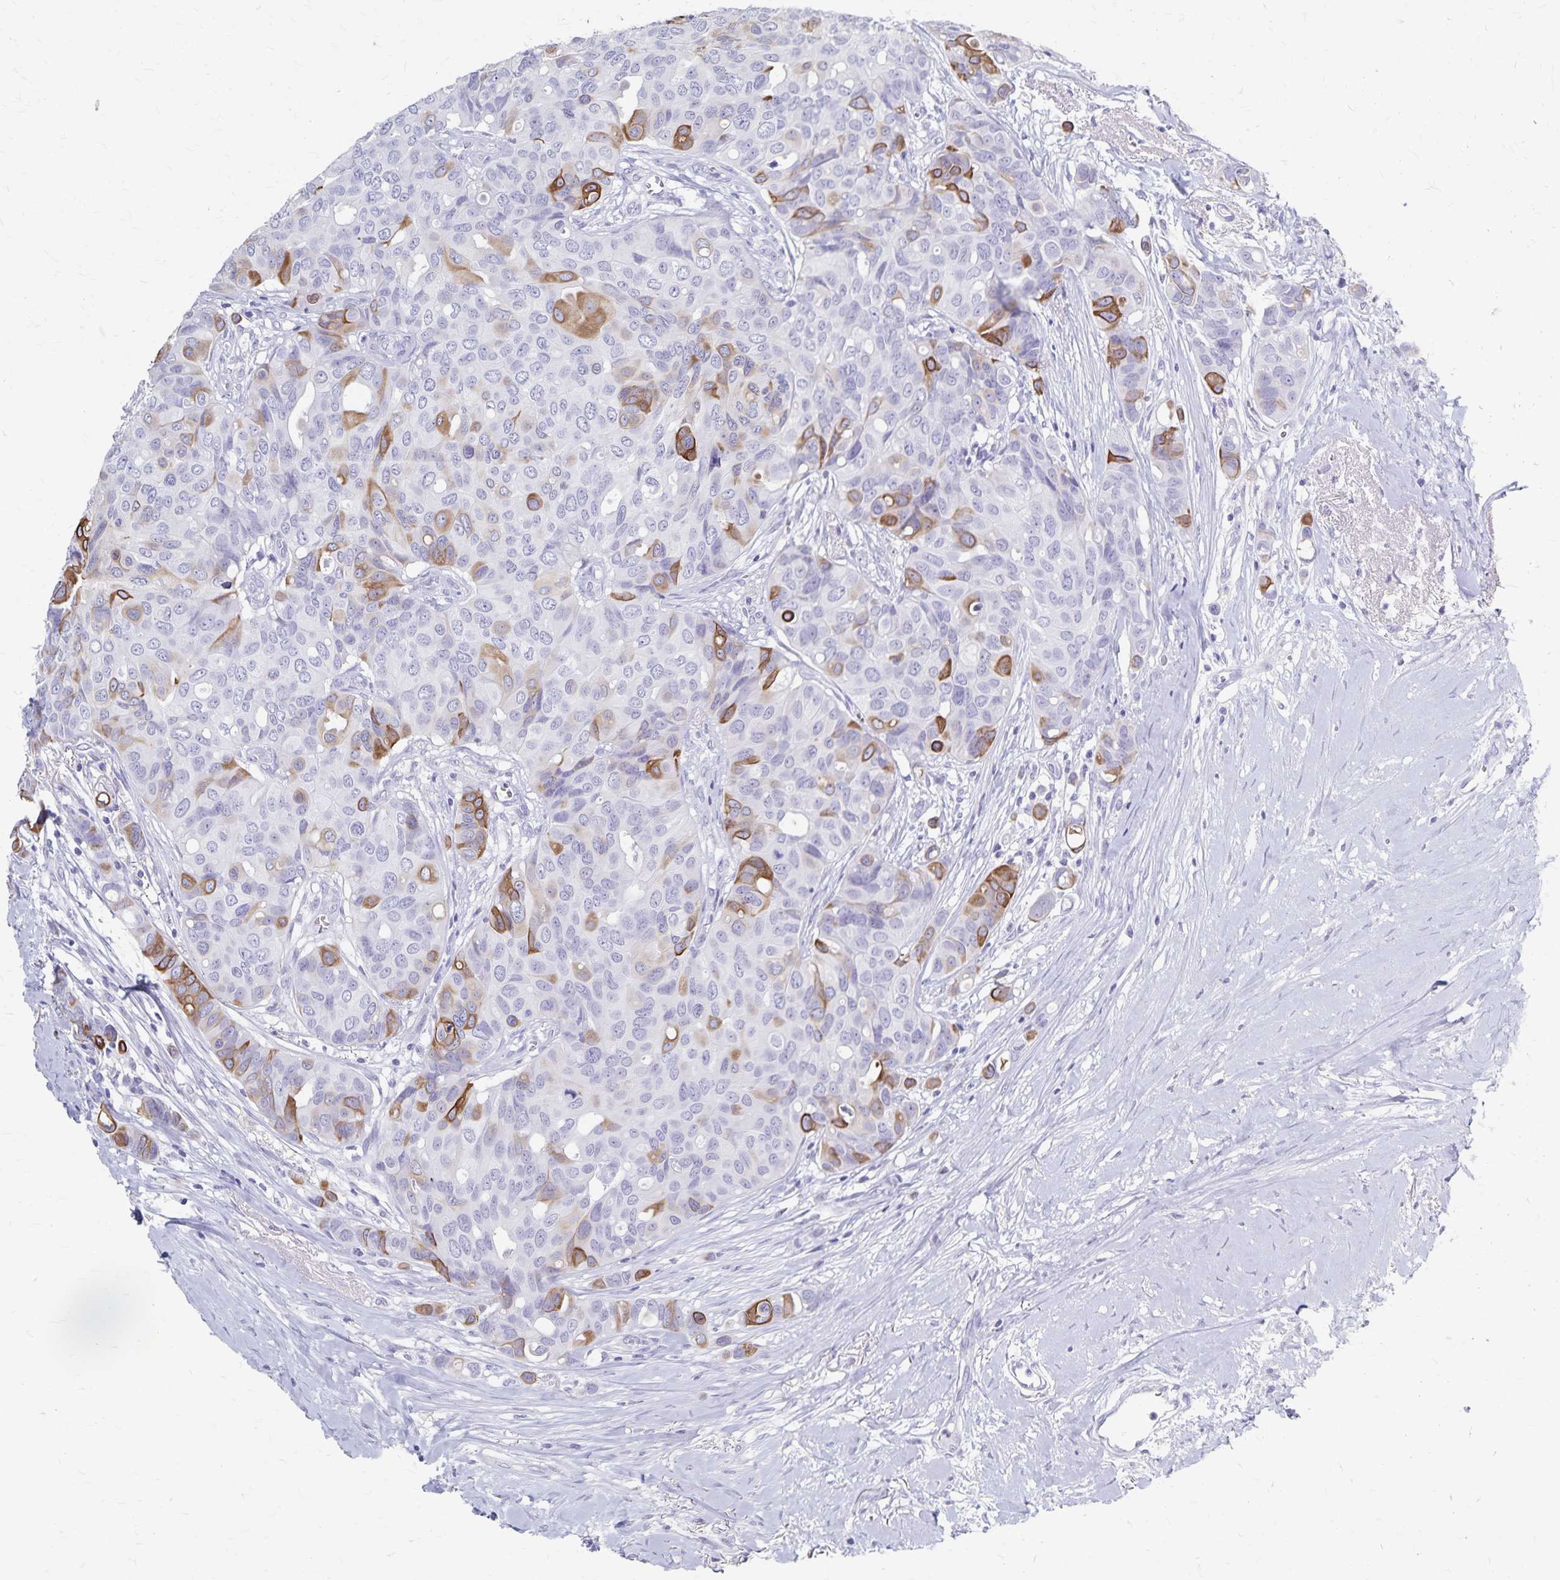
{"staining": {"intensity": "moderate", "quantity": "<25%", "location": "cytoplasmic/membranous"}, "tissue": "breast cancer", "cell_type": "Tumor cells", "image_type": "cancer", "snomed": [{"axis": "morphology", "description": "Duct carcinoma"}, {"axis": "topography", "description": "Breast"}], "caption": "The micrograph demonstrates immunohistochemical staining of breast cancer. There is moderate cytoplasmic/membranous positivity is appreciated in approximately <25% of tumor cells.", "gene": "GPBAR1", "patient": {"sex": "female", "age": 54}}